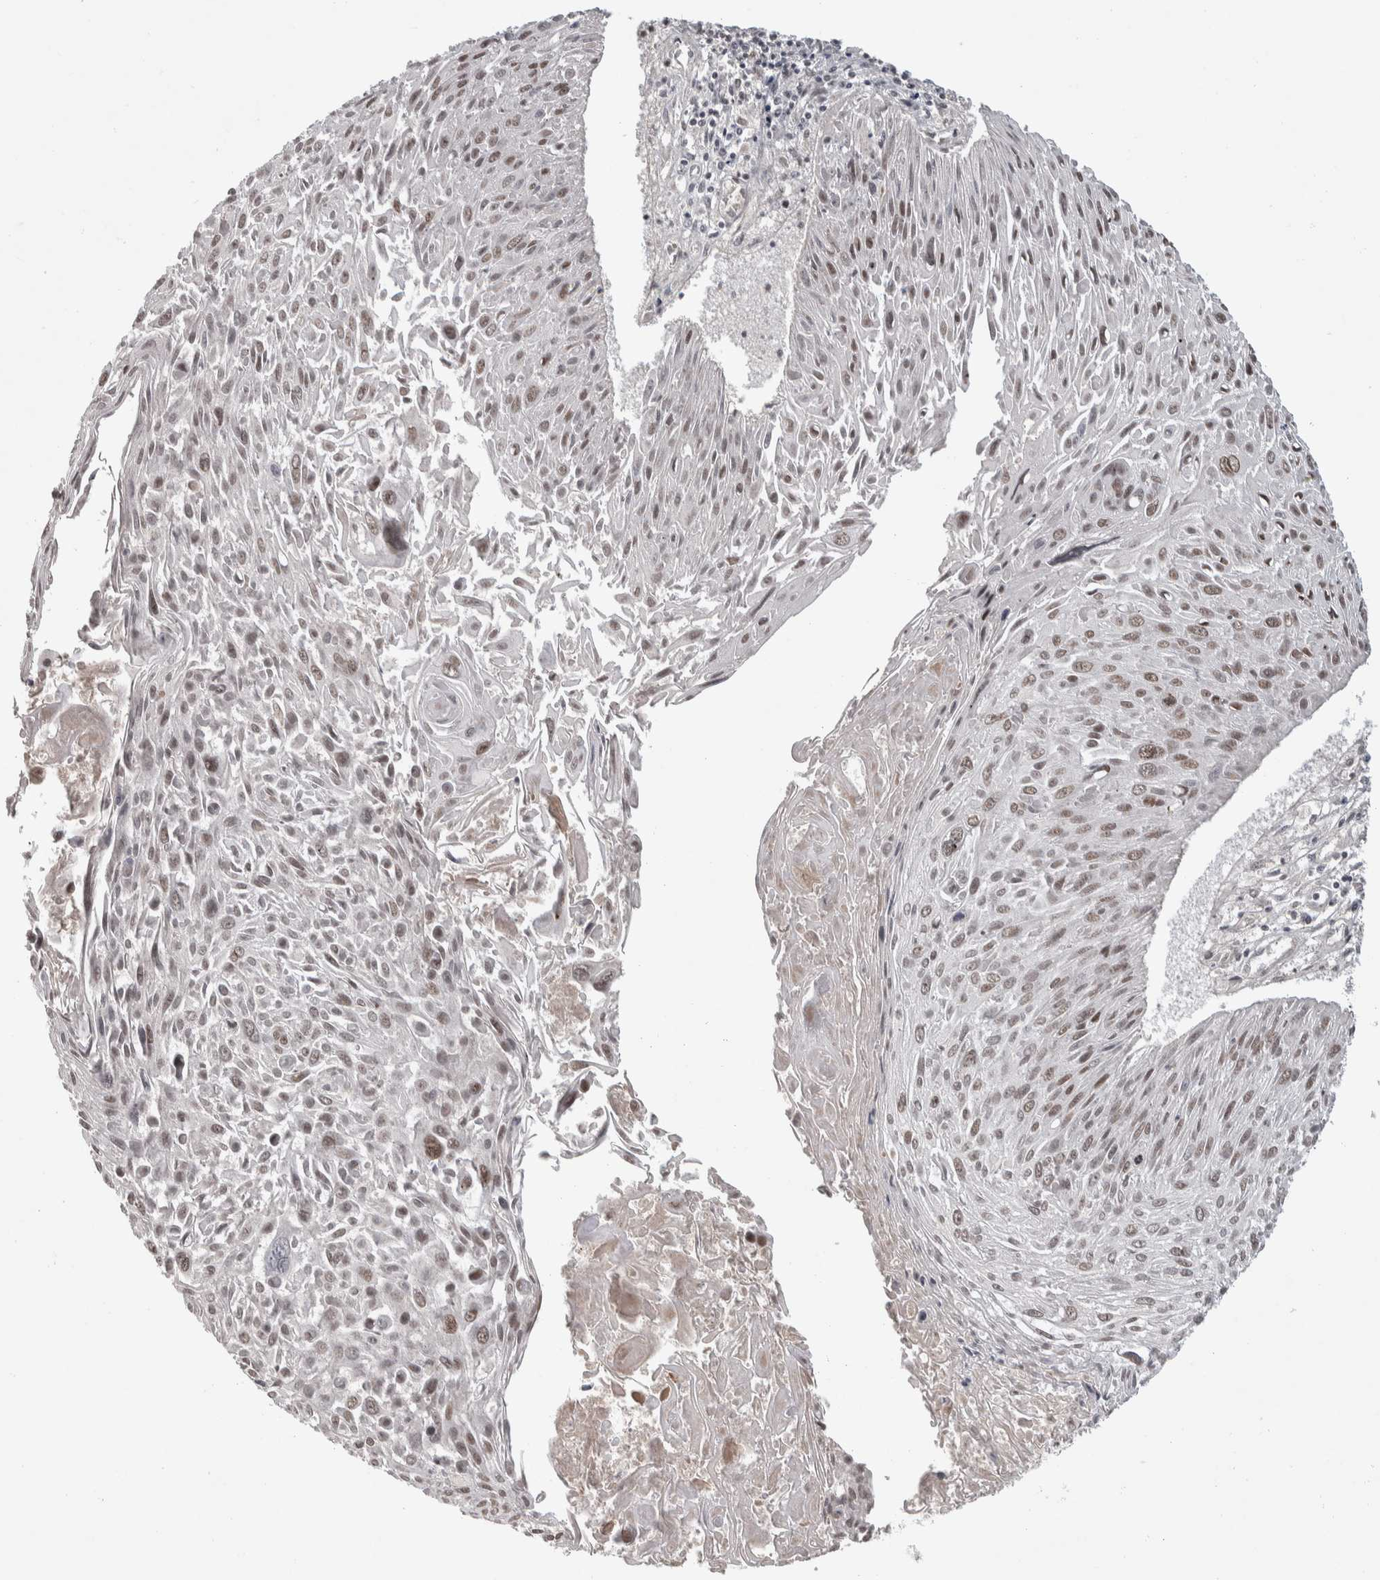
{"staining": {"intensity": "weak", "quantity": "25%-75%", "location": "nuclear"}, "tissue": "cervical cancer", "cell_type": "Tumor cells", "image_type": "cancer", "snomed": [{"axis": "morphology", "description": "Squamous cell carcinoma, NOS"}, {"axis": "topography", "description": "Cervix"}], "caption": "A high-resolution image shows immunohistochemistry staining of cervical squamous cell carcinoma, which shows weak nuclear expression in about 25%-75% of tumor cells.", "gene": "ZNF592", "patient": {"sex": "female", "age": 51}}